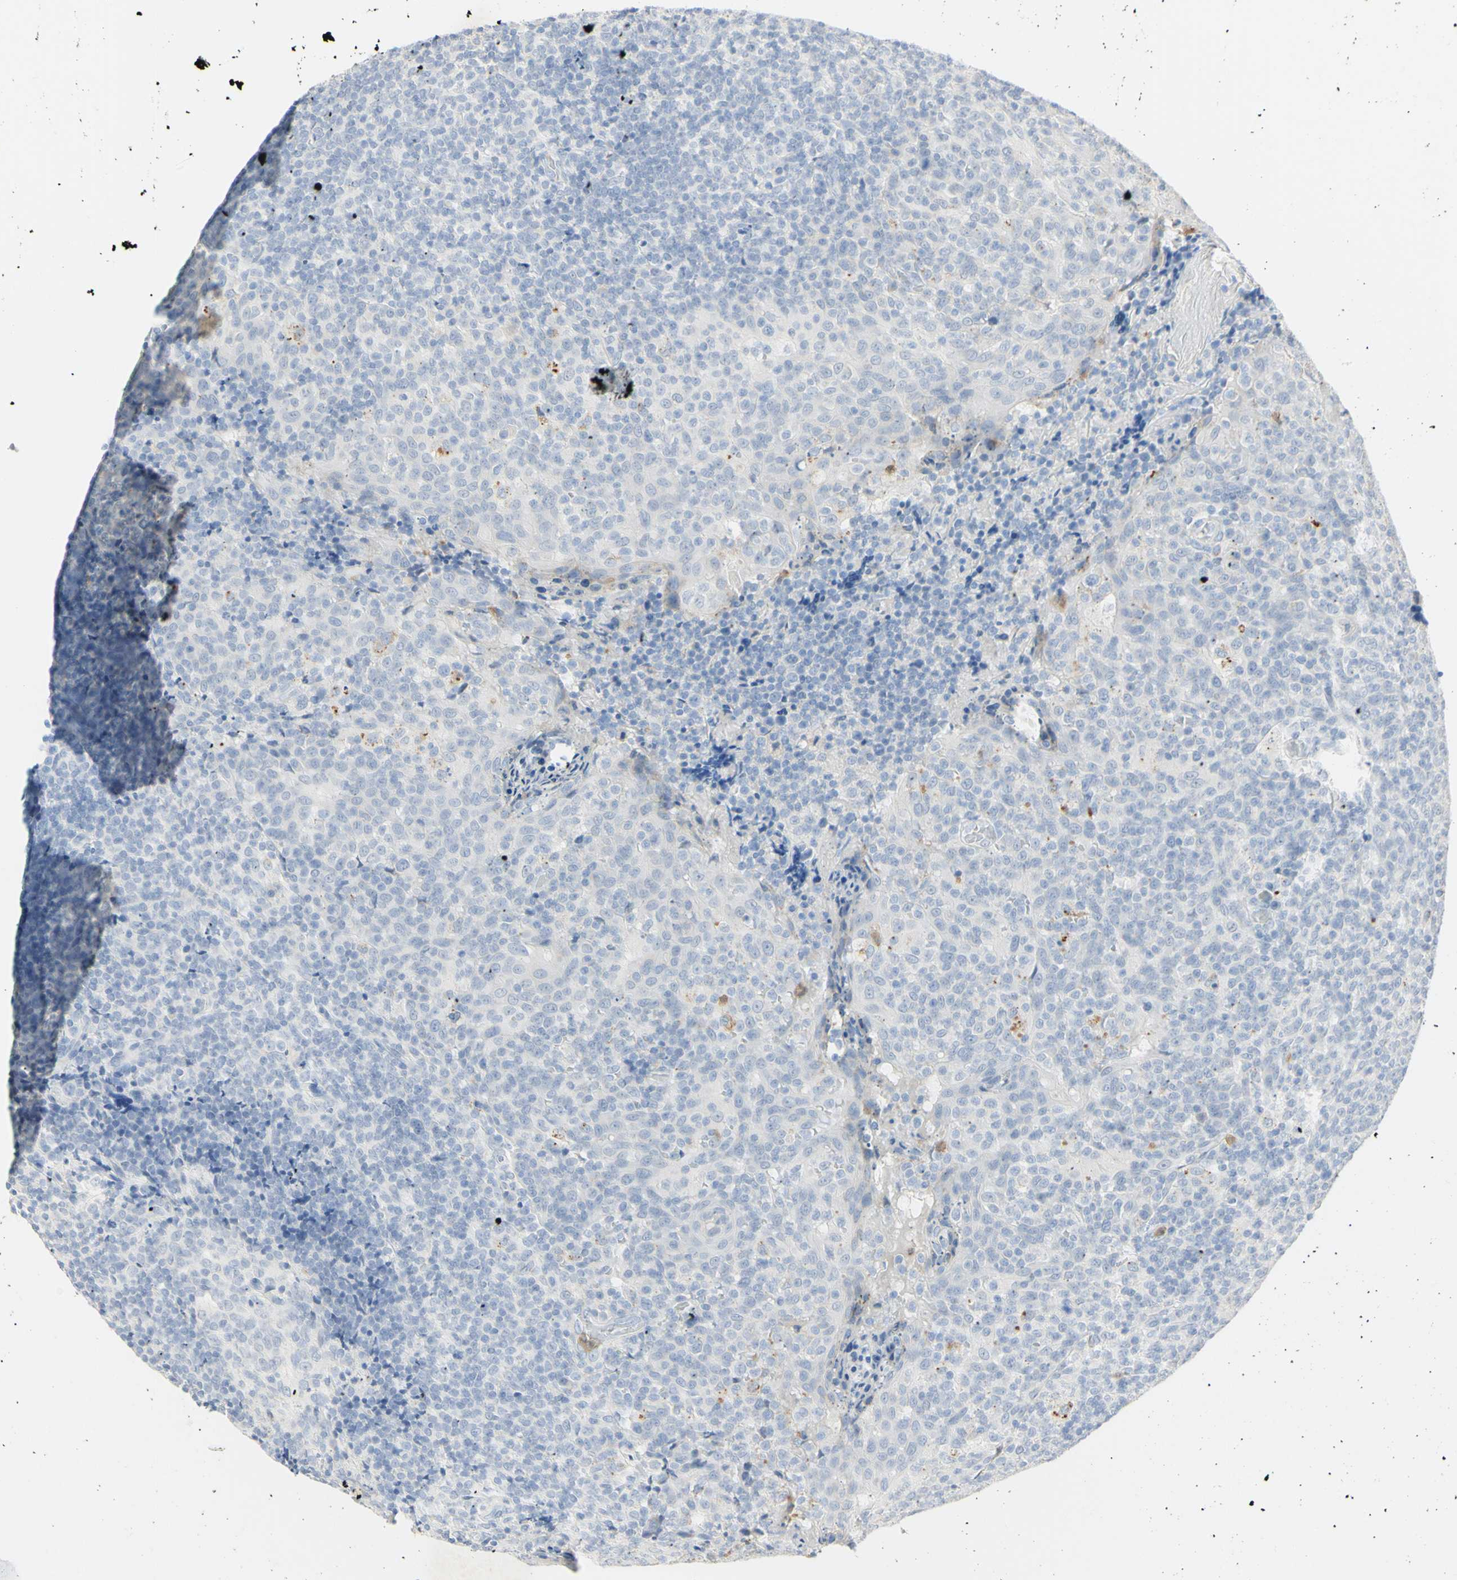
{"staining": {"intensity": "negative", "quantity": "none", "location": "none"}, "tissue": "tonsil", "cell_type": "Germinal center cells", "image_type": "normal", "snomed": [{"axis": "morphology", "description": "Normal tissue, NOS"}, {"axis": "topography", "description": "Tonsil"}], "caption": "This is an immunohistochemistry (IHC) photomicrograph of benign human tonsil. There is no staining in germinal center cells.", "gene": "B4GALNT3", "patient": {"sex": "female", "age": 19}}